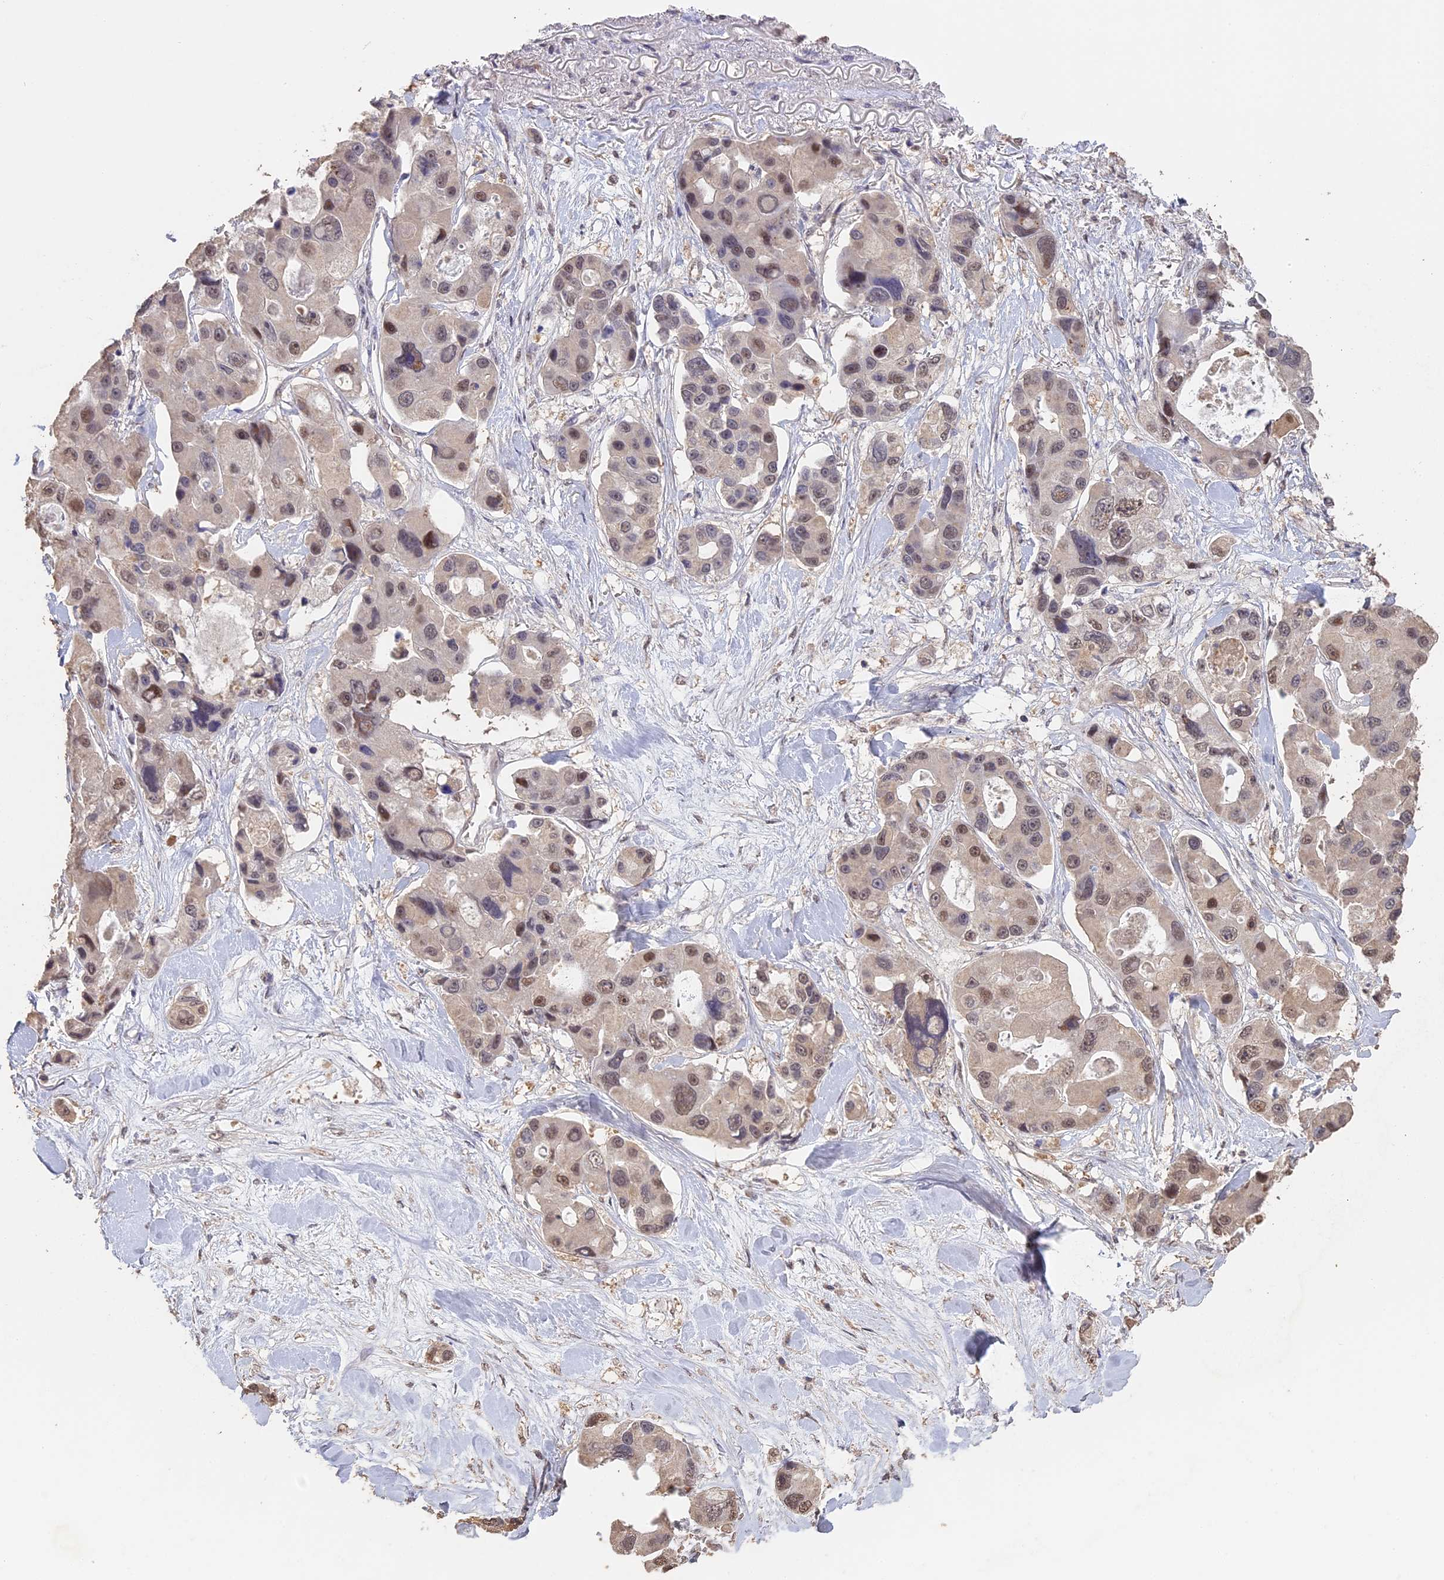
{"staining": {"intensity": "weak", "quantity": ">75%", "location": "nuclear"}, "tissue": "lung cancer", "cell_type": "Tumor cells", "image_type": "cancer", "snomed": [{"axis": "morphology", "description": "Adenocarcinoma, NOS"}, {"axis": "topography", "description": "Lung"}], "caption": "Lung adenocarcinoma stained with a brown dye exhibits weak nuclear positive positivity in approximately >75% of tumor cells.", "gene": "PSMC6", "patient": {"sex": "female", "age": 54}}